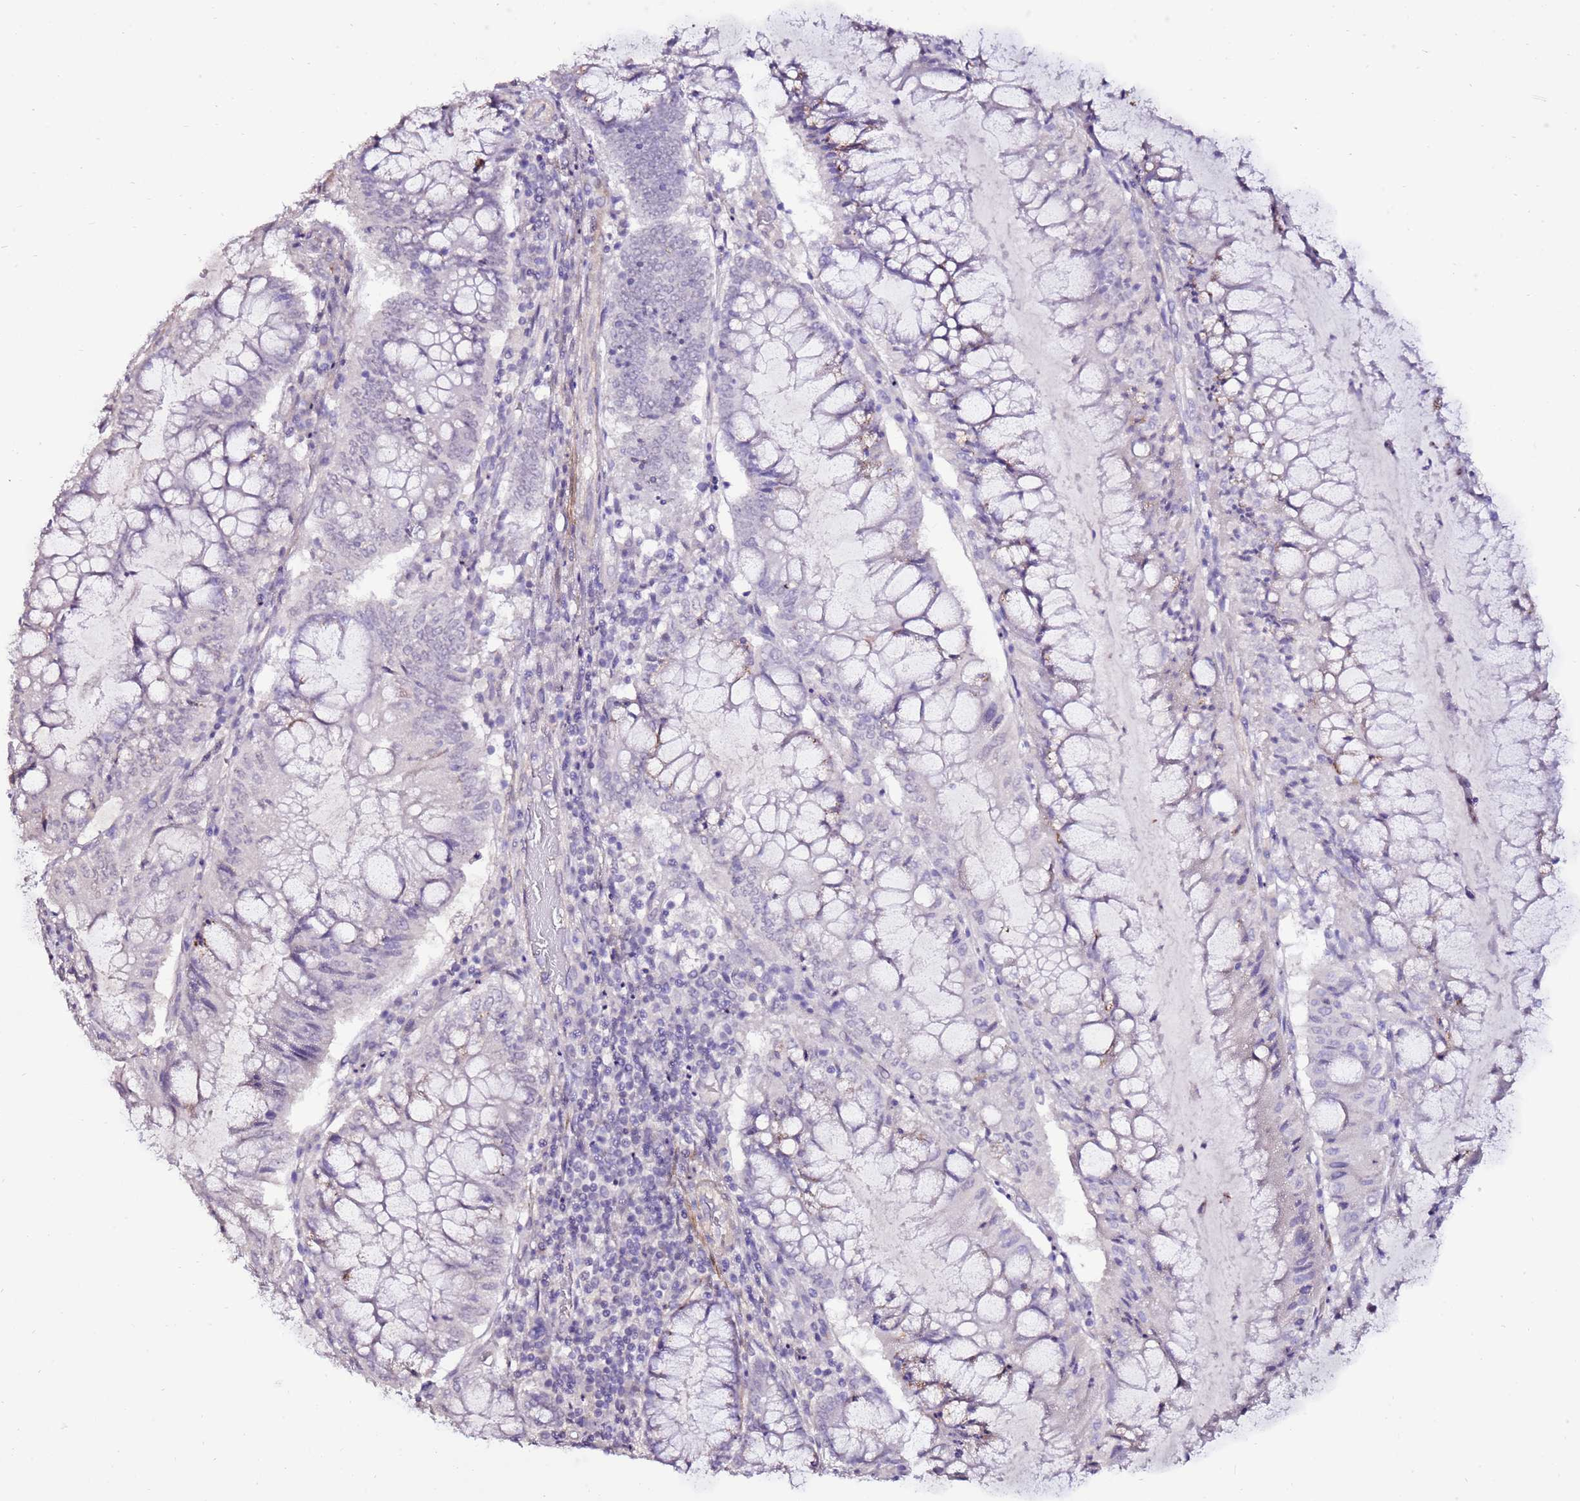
{"staining": {"intensity": "negative", "quantity": "none", "location": "none"}, "tissue": "pancreatic cancer", "cell_type": "Tumor cells", "image_type": "cancer", "snomed": [{"axis": "morphology", "description": "Adenocarcinoma, NOS"}, {"axis": "topography", "description": "Pancreas"}], "caption": "Immunohistochemistry histopathology image of neoplastic tissue: human pancreatic cancer (adenocarcinoma) stained with DAB (3,3'-diaminobenzidine) demonstrates no significant protein positivity in tumor cells. (Brightfield microscopy of DAB (3,3'-diaminobenzidine) IHC at high magnification).", "gene": "ART5", "patient": {"sex": "female", "age": 50}}